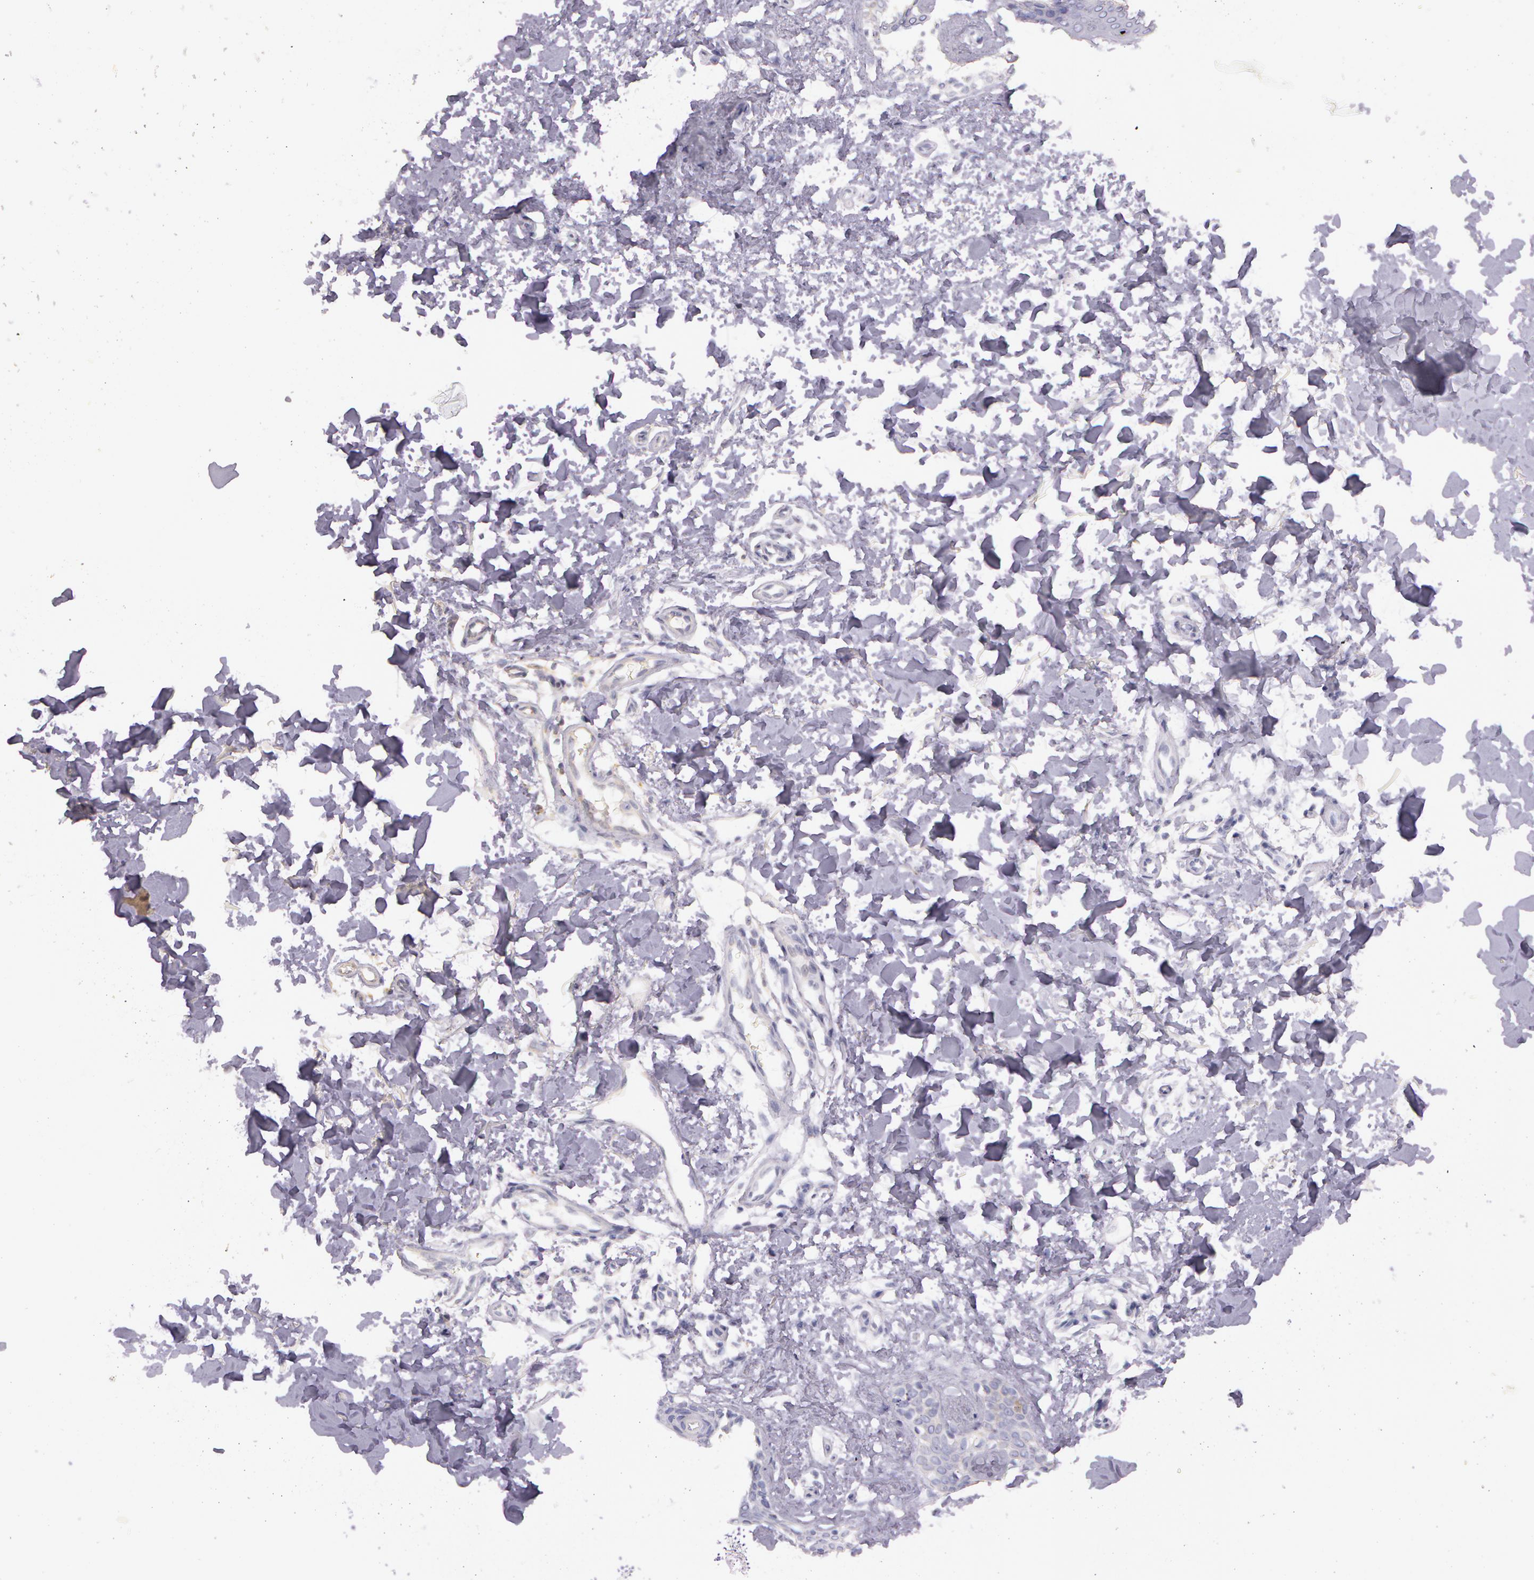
{"staining": {"intensity": "negative", "quantity": "none", "location": "none"}, "tissue": "skin", "cell_type": "Fibroblasts", "image_type": "normal", "snomed": [{"axis": "morphology", "description": "Normal tissue, NOS"}, {"axis": "topography", "description": "Skin"}], "caption": "A micrograph of skin stained for a protein exhibits no brown staining in fibroblasts.", "gene": "ASCC2", "patient": {"sex": "male", "age": 32}}